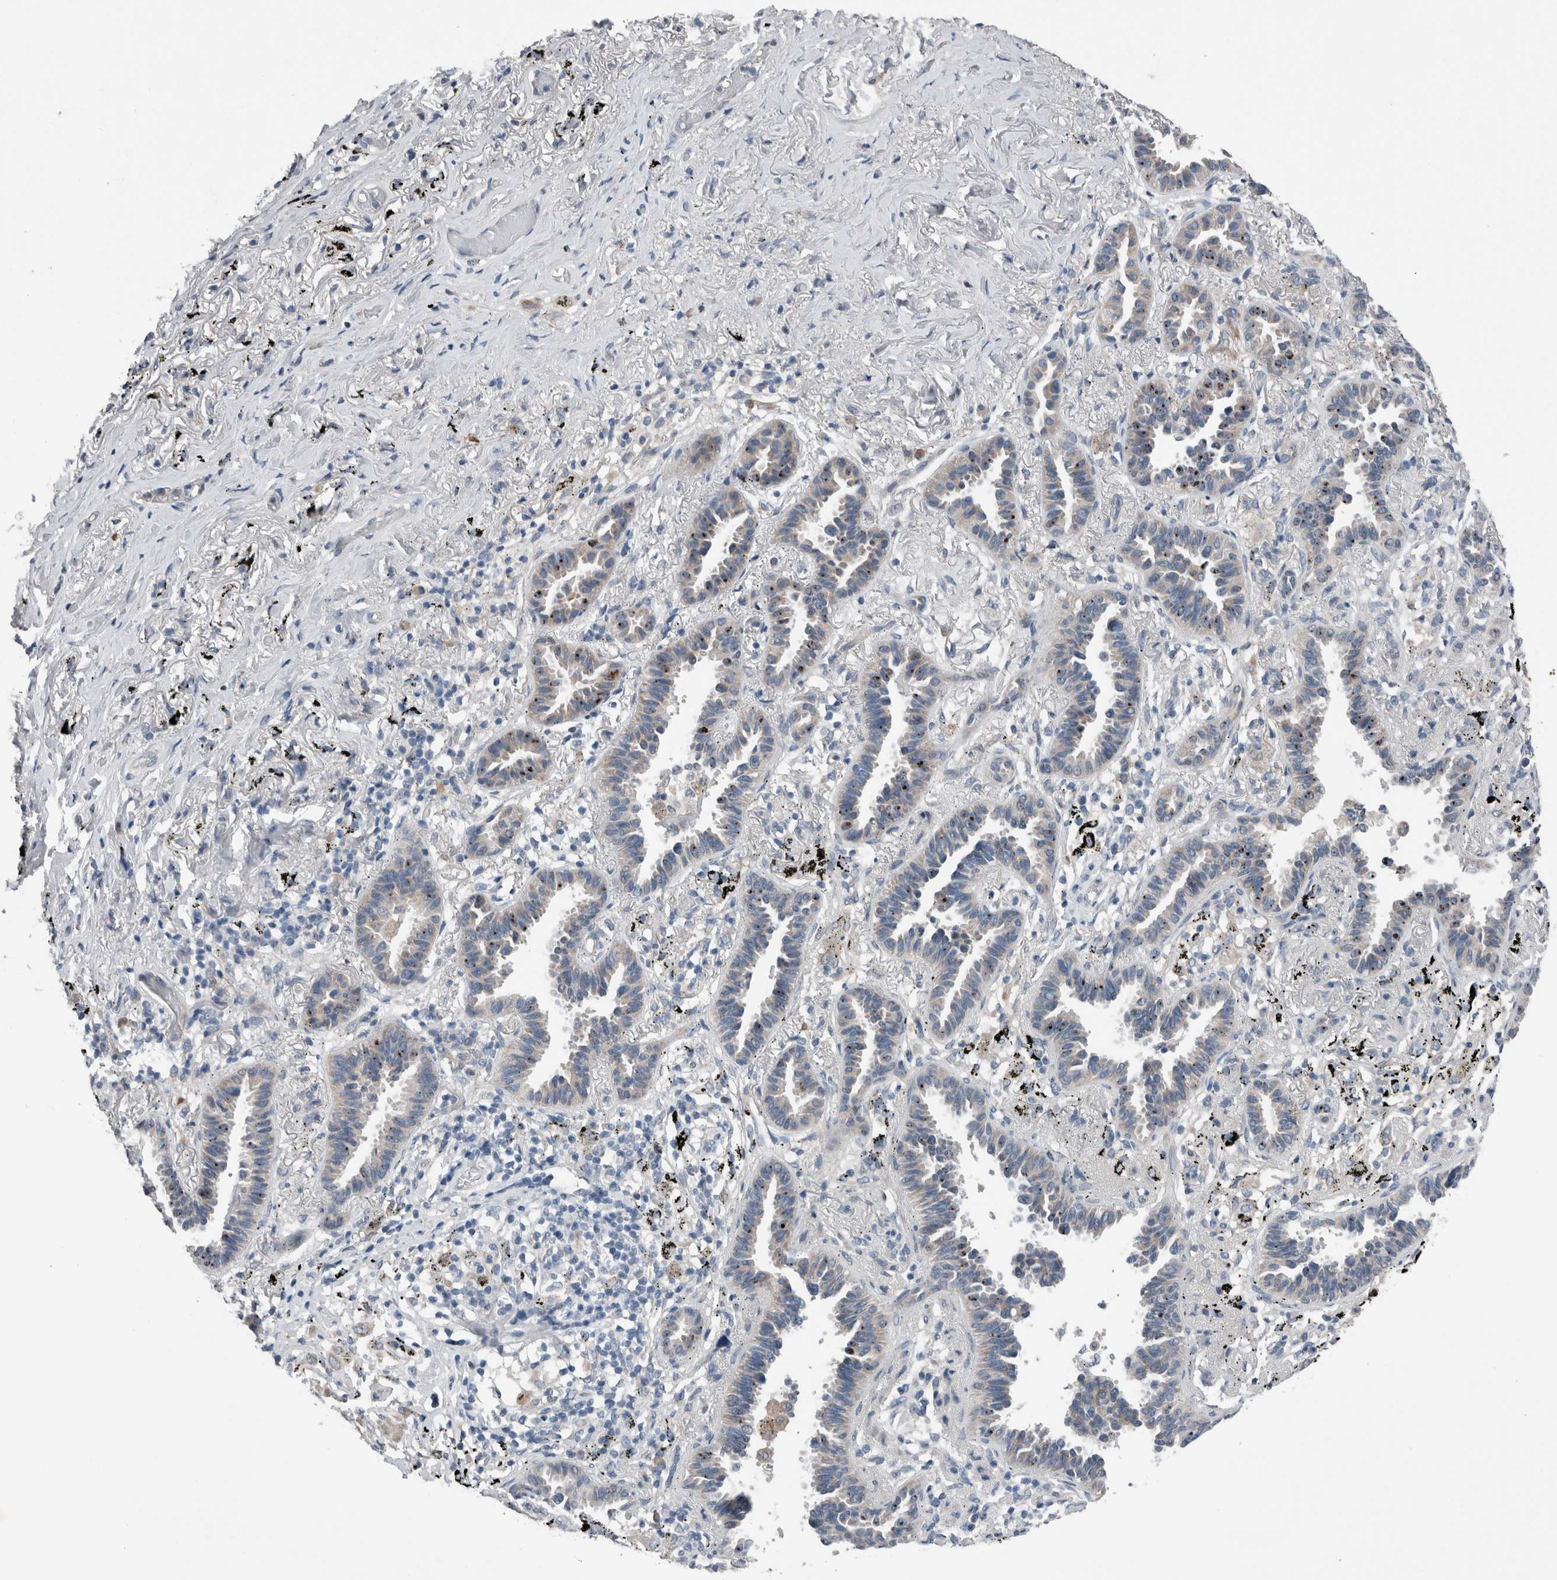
{"staining": {"intensity": "negative", "quantity": "none", "location": "none"}, "tissue": "lung cancer", "cell_type": "Tumor cells", "image_type": "cancer", "snomed": [{"axis": "morphology", "description": "Adenocarcinoma, NOS"}, {"axis": "topography", "description": "Lung"}], "caption": "IHC image of lung adenocarcinoma stained for a protein (brown), which reveals no staining in tumor cells. (IHC, brightfield microscopy, high magnification).", "gene": "CRNN", "patient": {"sex": "male", "age": 59}}